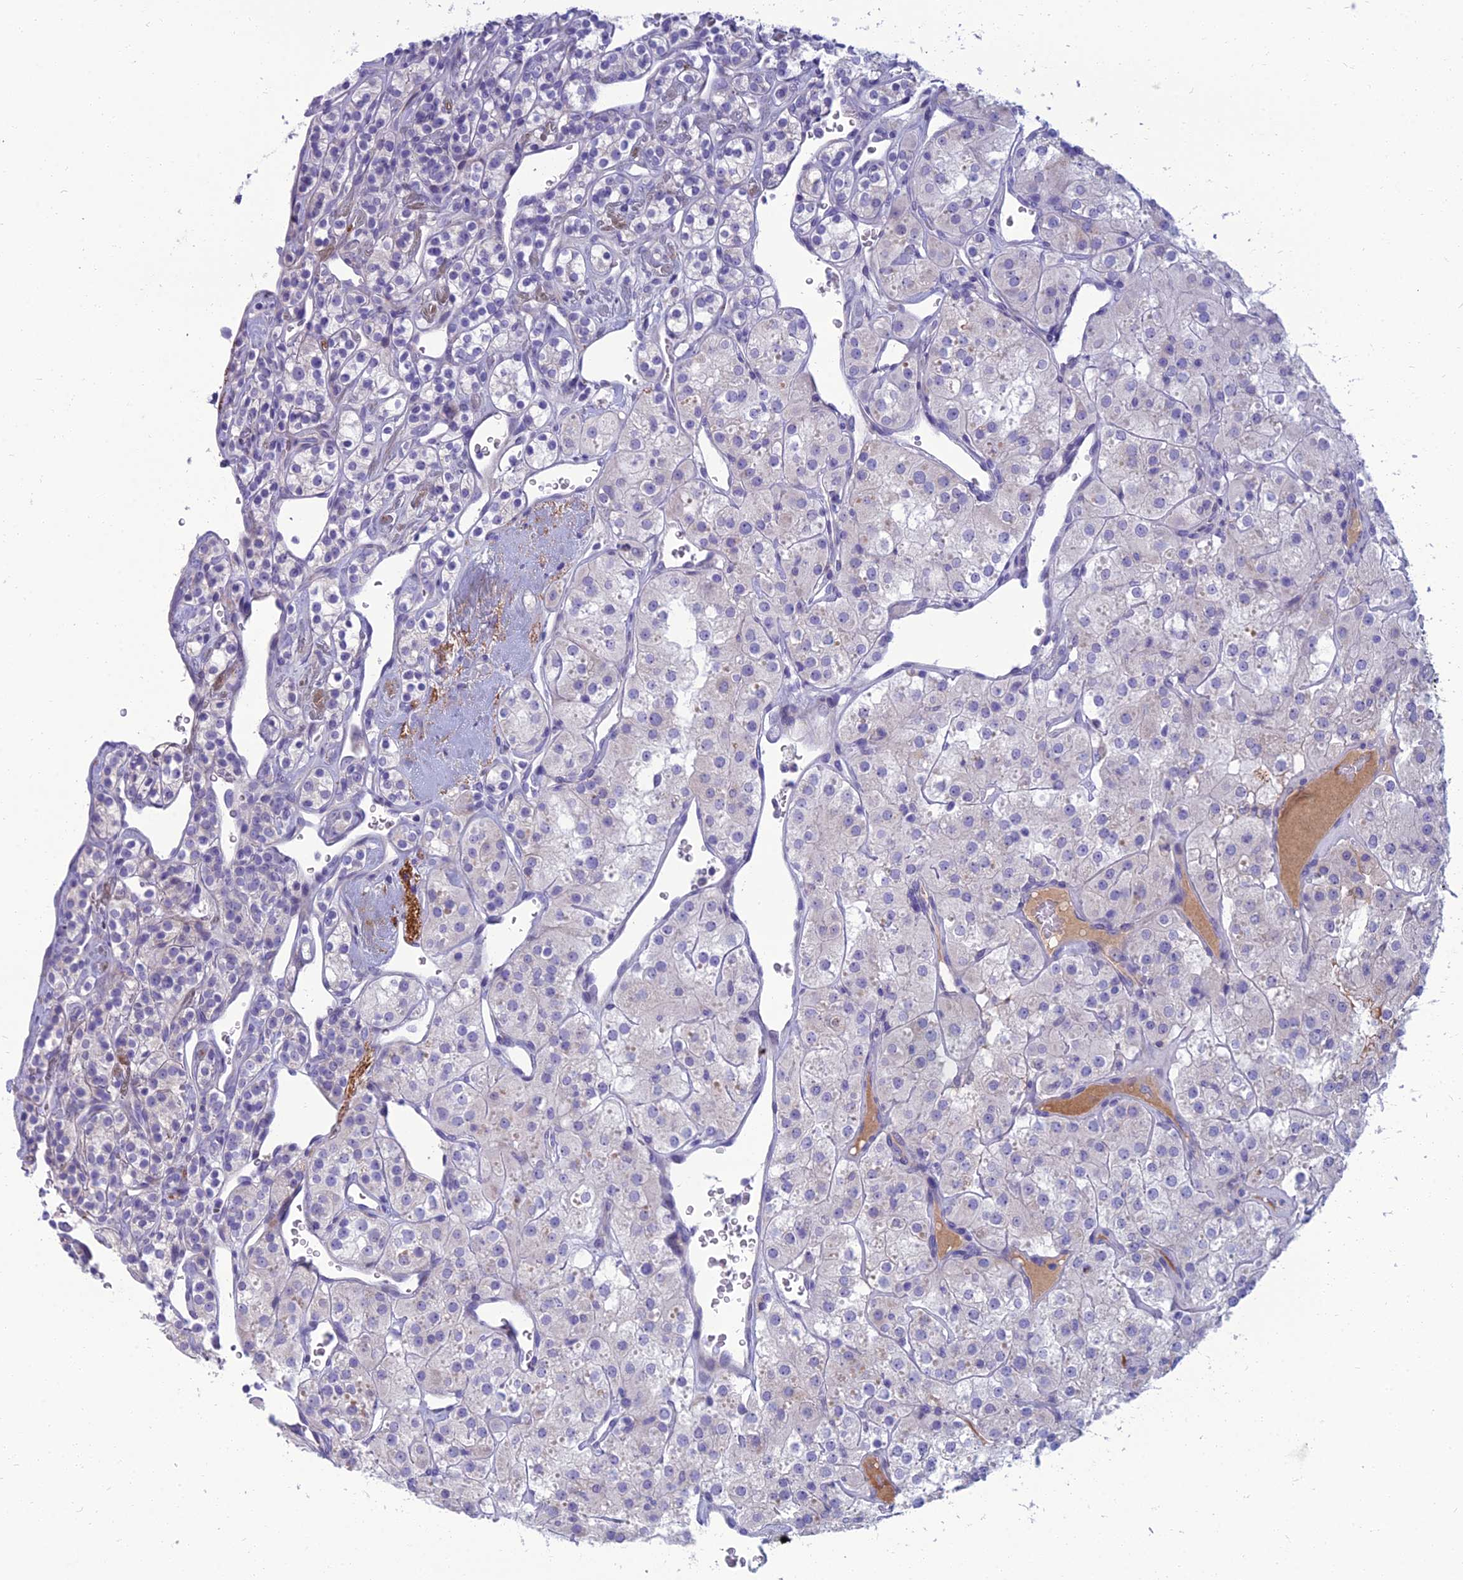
{"staining": {"intensity": "negative", "quantity": "none", "location": "none"}, "tissue": "renal cancer", "cell_type": "Tumor cells", "image_type": "cancer", "snomed": [{"axis": "morphology", "description": "Adenocarcinoma, NOS"}, {"axis": "topography", "description": "Kidney"}], "caption": "IHC photomicrograph of neoplastic tissue: human renal adenocarcinoma stained with DAB demonstrates no significant protein expression in tumor cells.", "gene": "SPTLC3", "patient": {"sex": "male", "age": 77}}